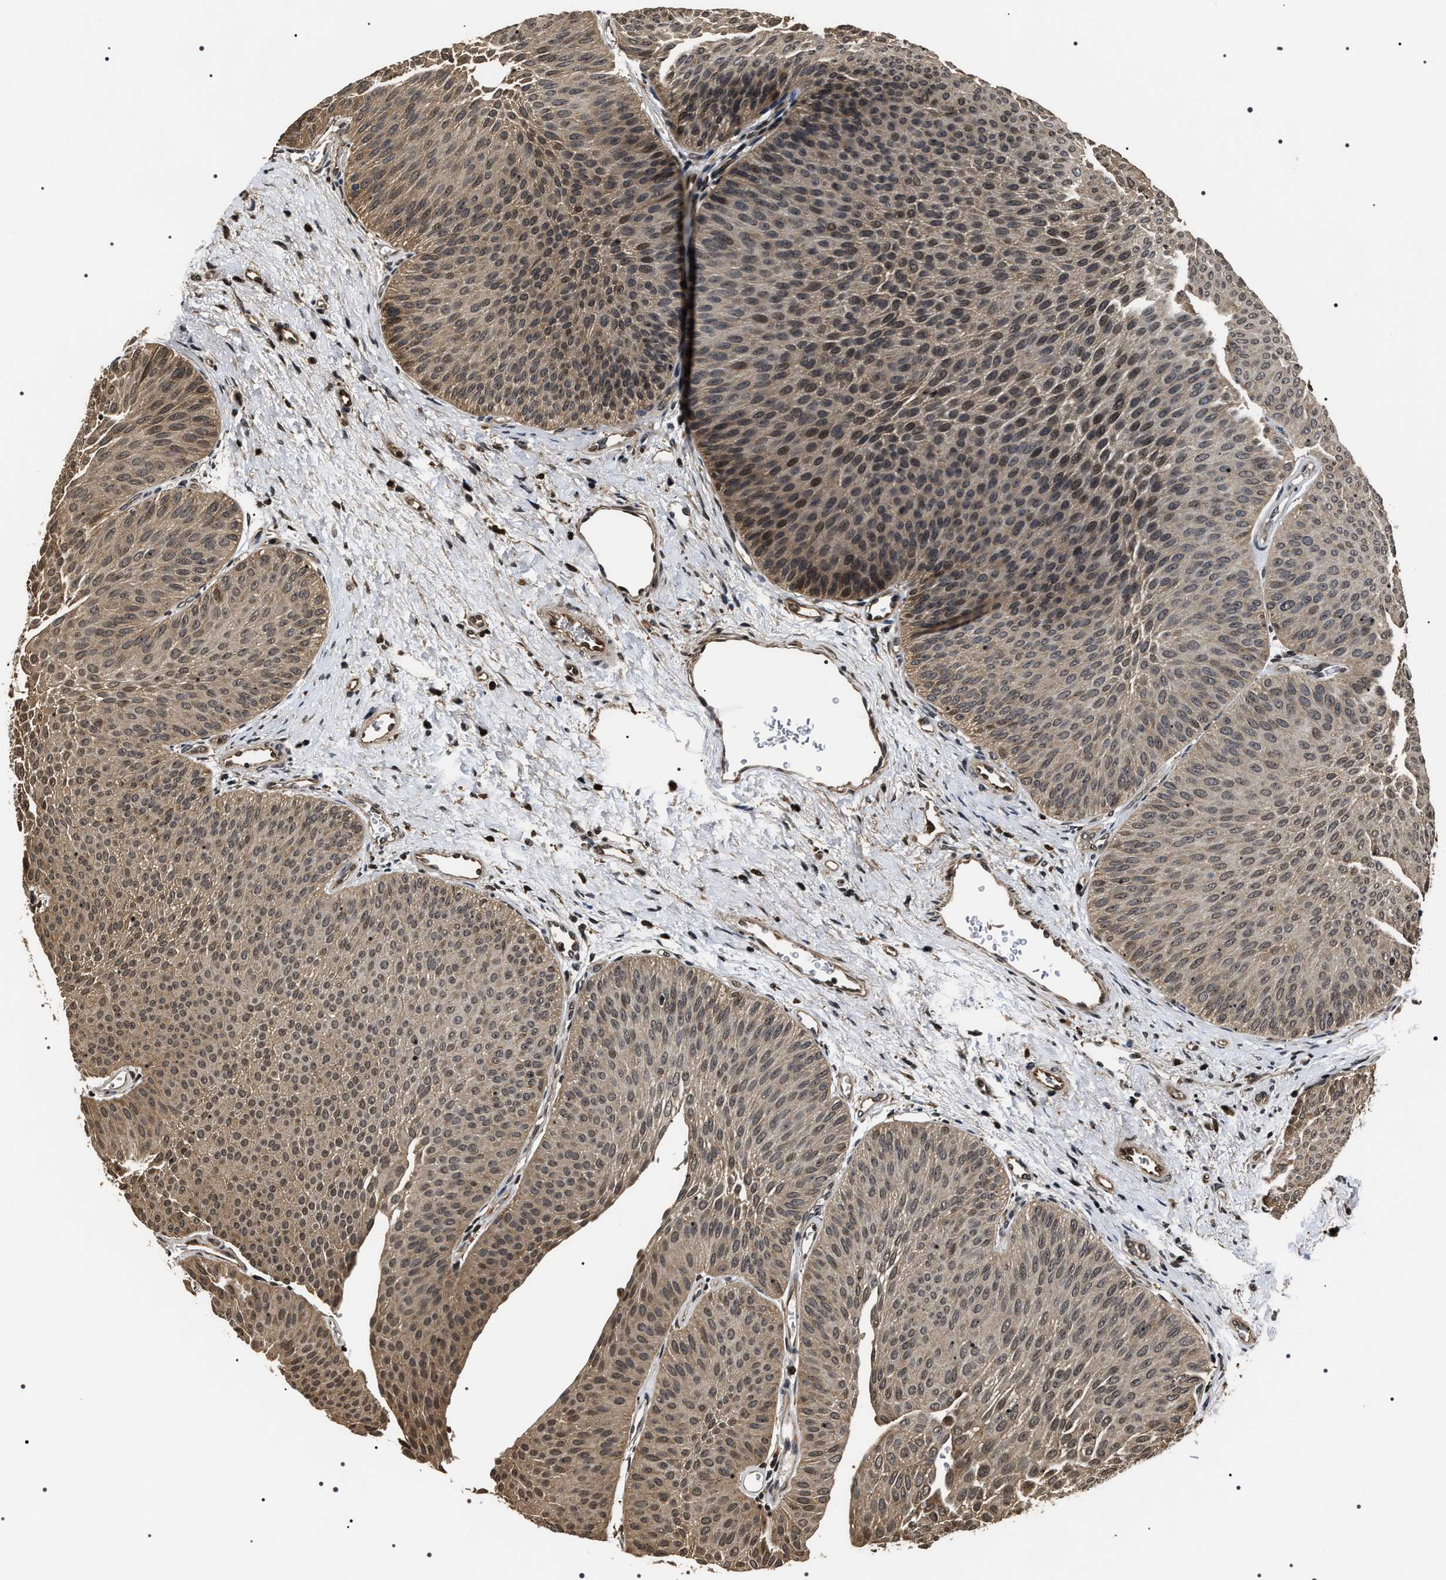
{"staining": {"intensity": "weak", "quantity": ">75%", "location": "cytoplasmic/membranous,nuclear"}, "tissue": "urothelial cancer", "cell_type": "Tumor cells", "image_type": "cancer", "snomed": [{"axis": "morphology", "description": "Urothelial carcinoma, Low grade"}, {"axis": "topography", "description": "Urinary bladder"}], "caption": "Urothelial cancer stained with DAB immunohistochemistry (IHC) demonstrates low levels of weak cytoplasmic/membranous and nuclear staining in about >75% of tumor cells.", "gene": "ARHGAP22", "patient": {"sex": "female", "age": 60}}